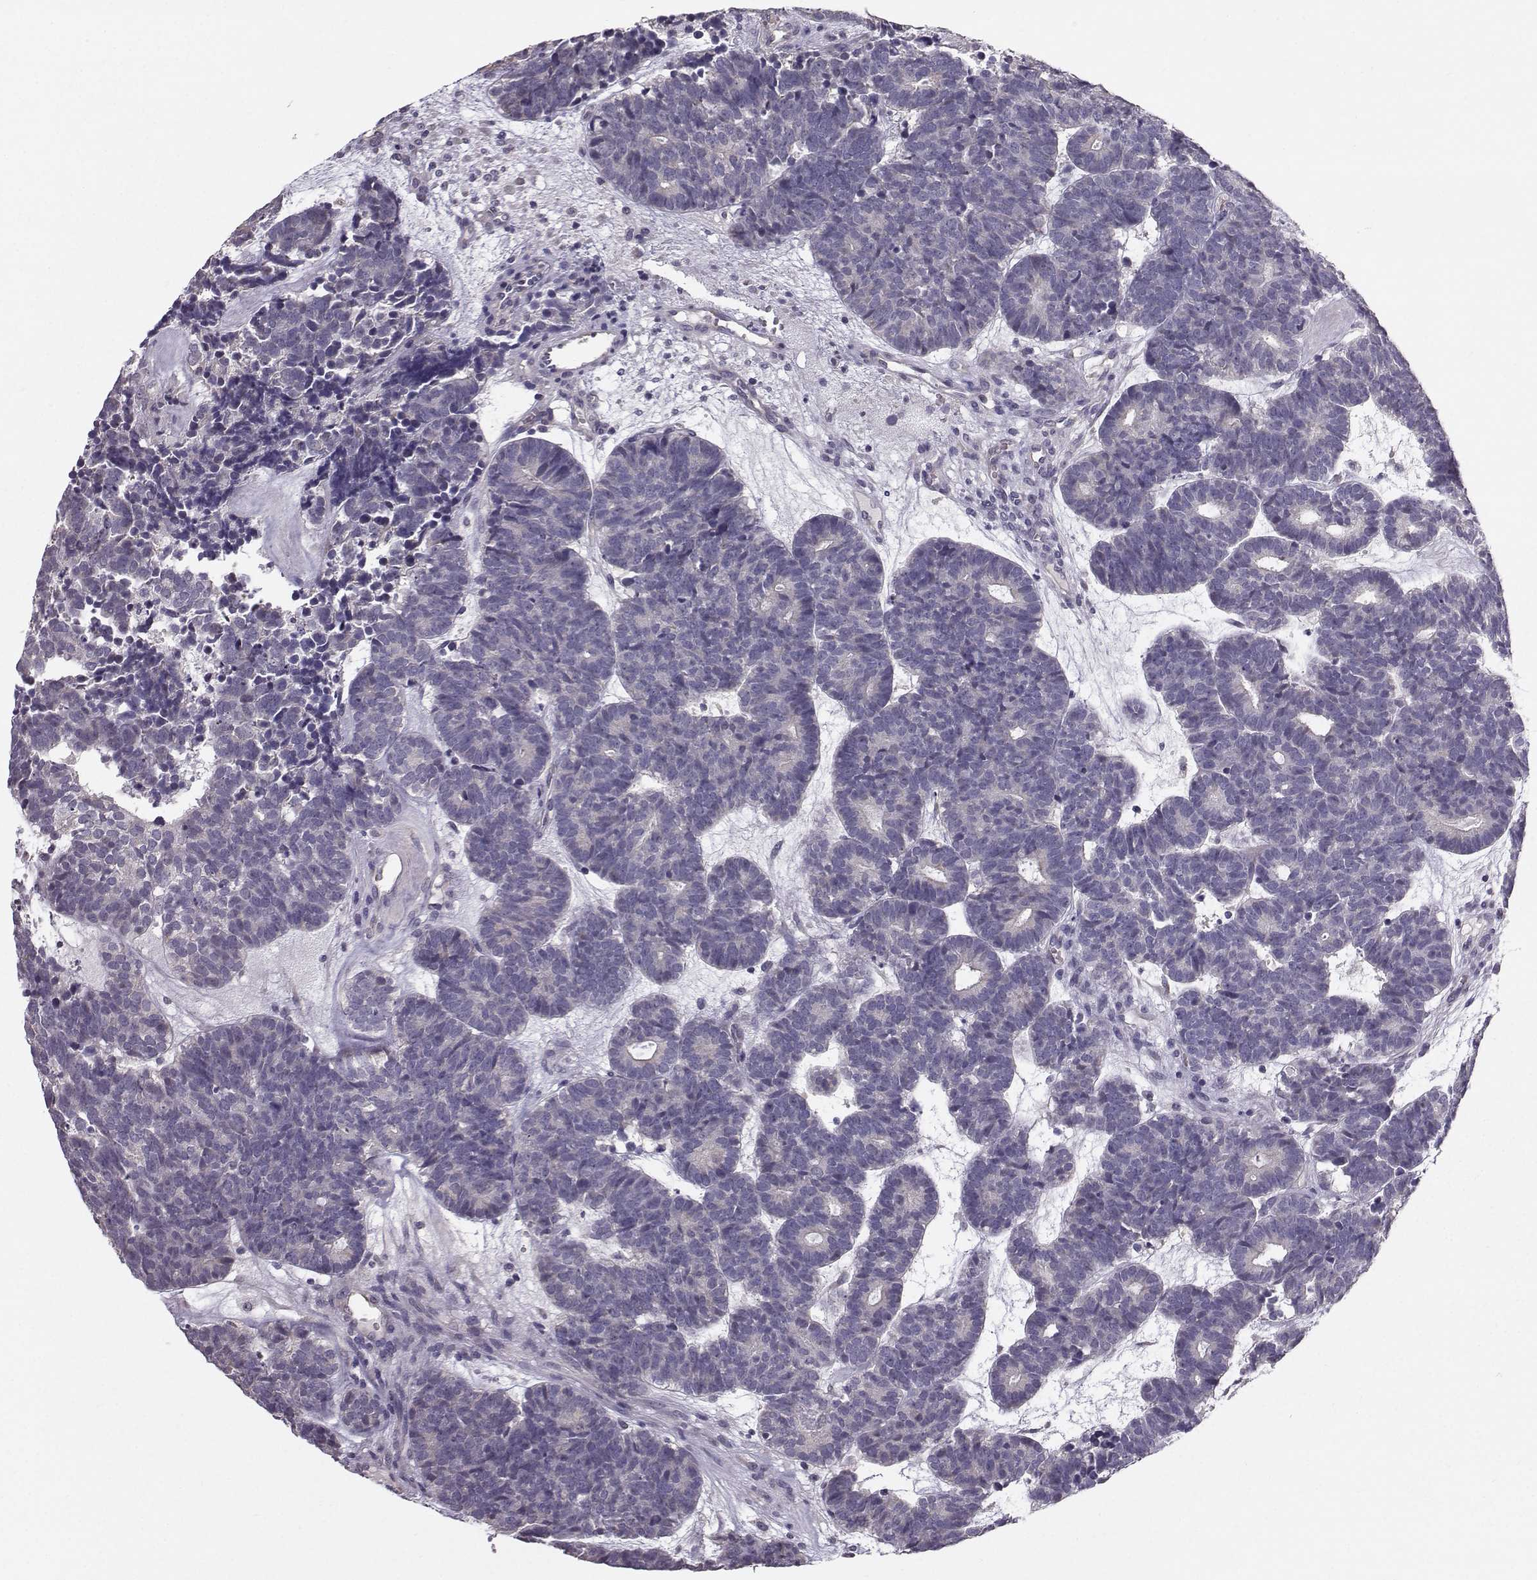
{"staining": {"intensity": "negative", "quantity": "none", "location": "none"}, "tissue": "head and neck cancer", "cell_type": "Tumor cells", "image_type": "cancer", "snomed": [{"axis": "morphology", "description": "Adenocarcinoma, NOS"}, {"axis": "topography", "description": "Head-Neck"}], "caption": "This is an IHC micrograph of head and neck cancer. There is no expression in tumor cells.", "gene": "TSPYL5", "patient": {"sex": "female", "age": 81}}